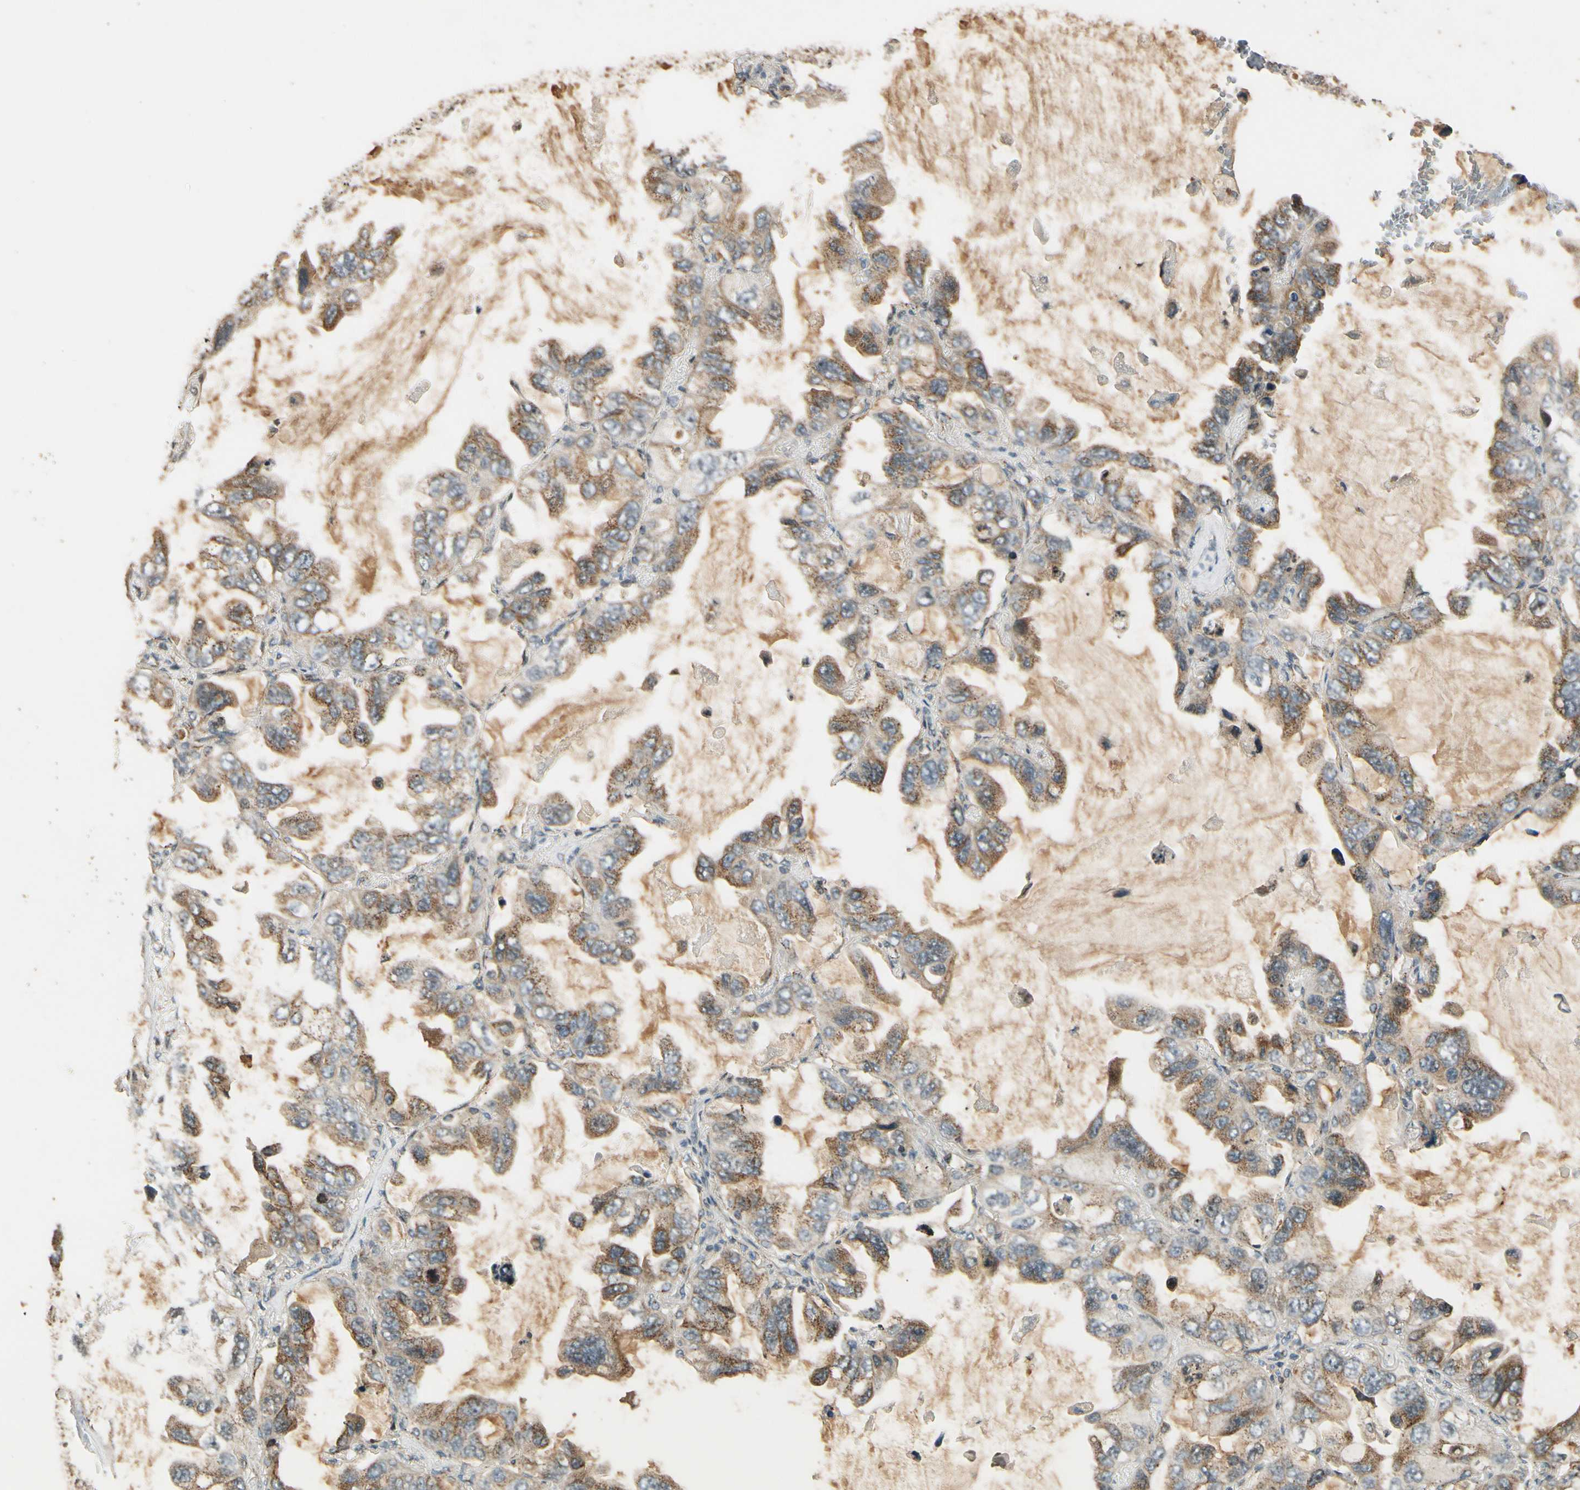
{"staining": {"intensity": "weak", "quantity": ">75%", "location": "cytoplasmic/membranous"}, "tissue": "lung cancer", "cell_type": "Tumor cells", "image_type": "cancer", "snomed": [{"axis": "morphology", "description": "Squamous cell carcinoma, NOS"}, {"axis": "topography", "description": "Lung"}], "caption": "Weak cytoplasmic/membranous staining for a protein is seen in about >75% of tumor cells of lung cancer (squamous cell carcinoma) using IHC.", "gene": "NEO1", "patient": {"sex": "female", "age": 73}}